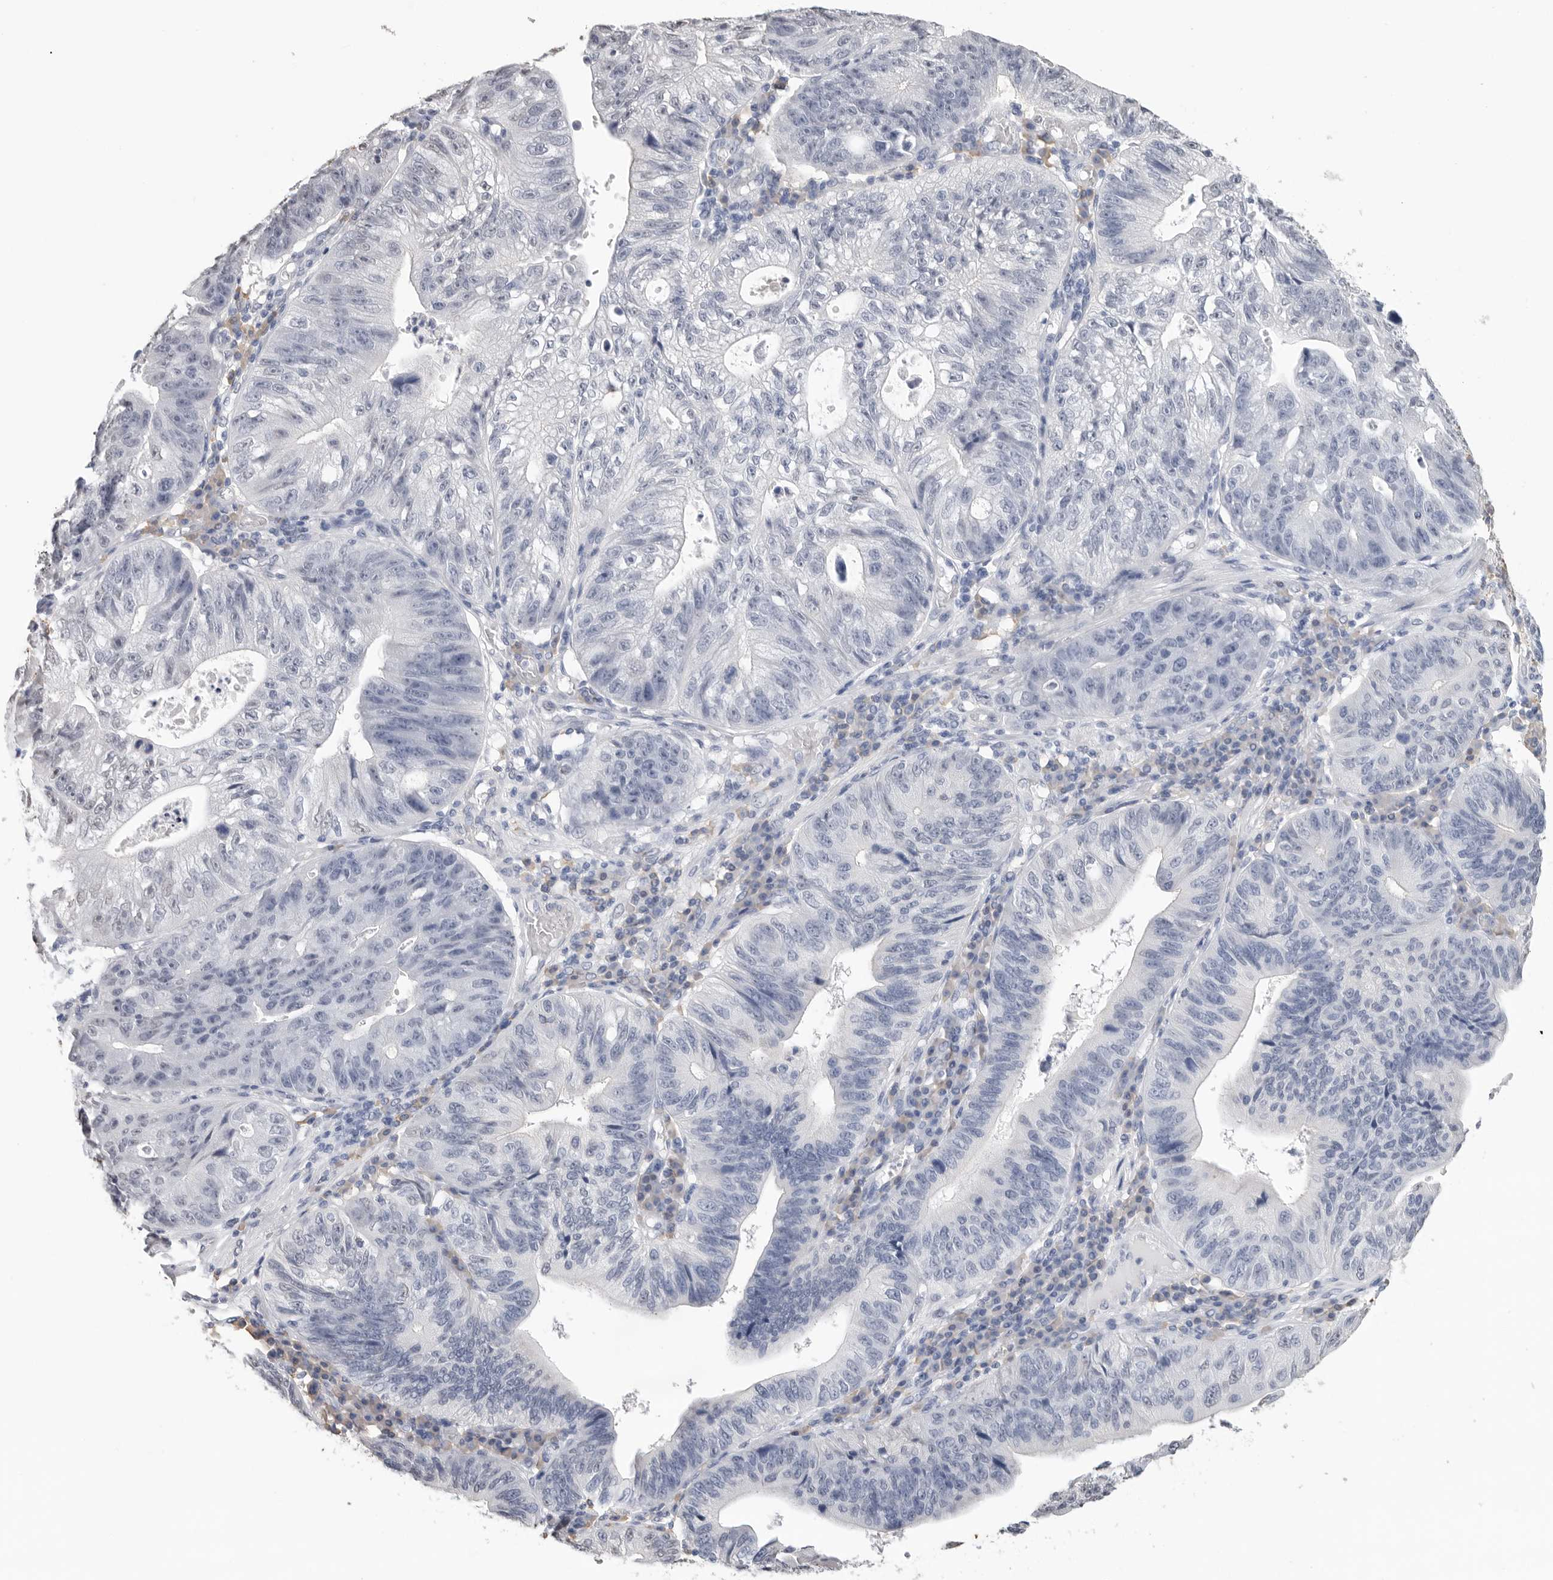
{"staining": {"intensity": "weak", "quantity": "<25%", "location": "nuclear"}, "tissue": "stomach cancer", "cell_type": "Tumor cells", "image_type": "cancer", "snomed": [{"axis": "morphology", "description": "Adenocarcinoma, NOS"}, {"axis": "topography", "description": "Stomach"}], "caption": "Adenocarcinoma (stomach) stained for a protein using IHC demonstrates no staining tumor cells.", "gene": "ARHGEF10", "patient": {"sex": "male", "age": 59}}